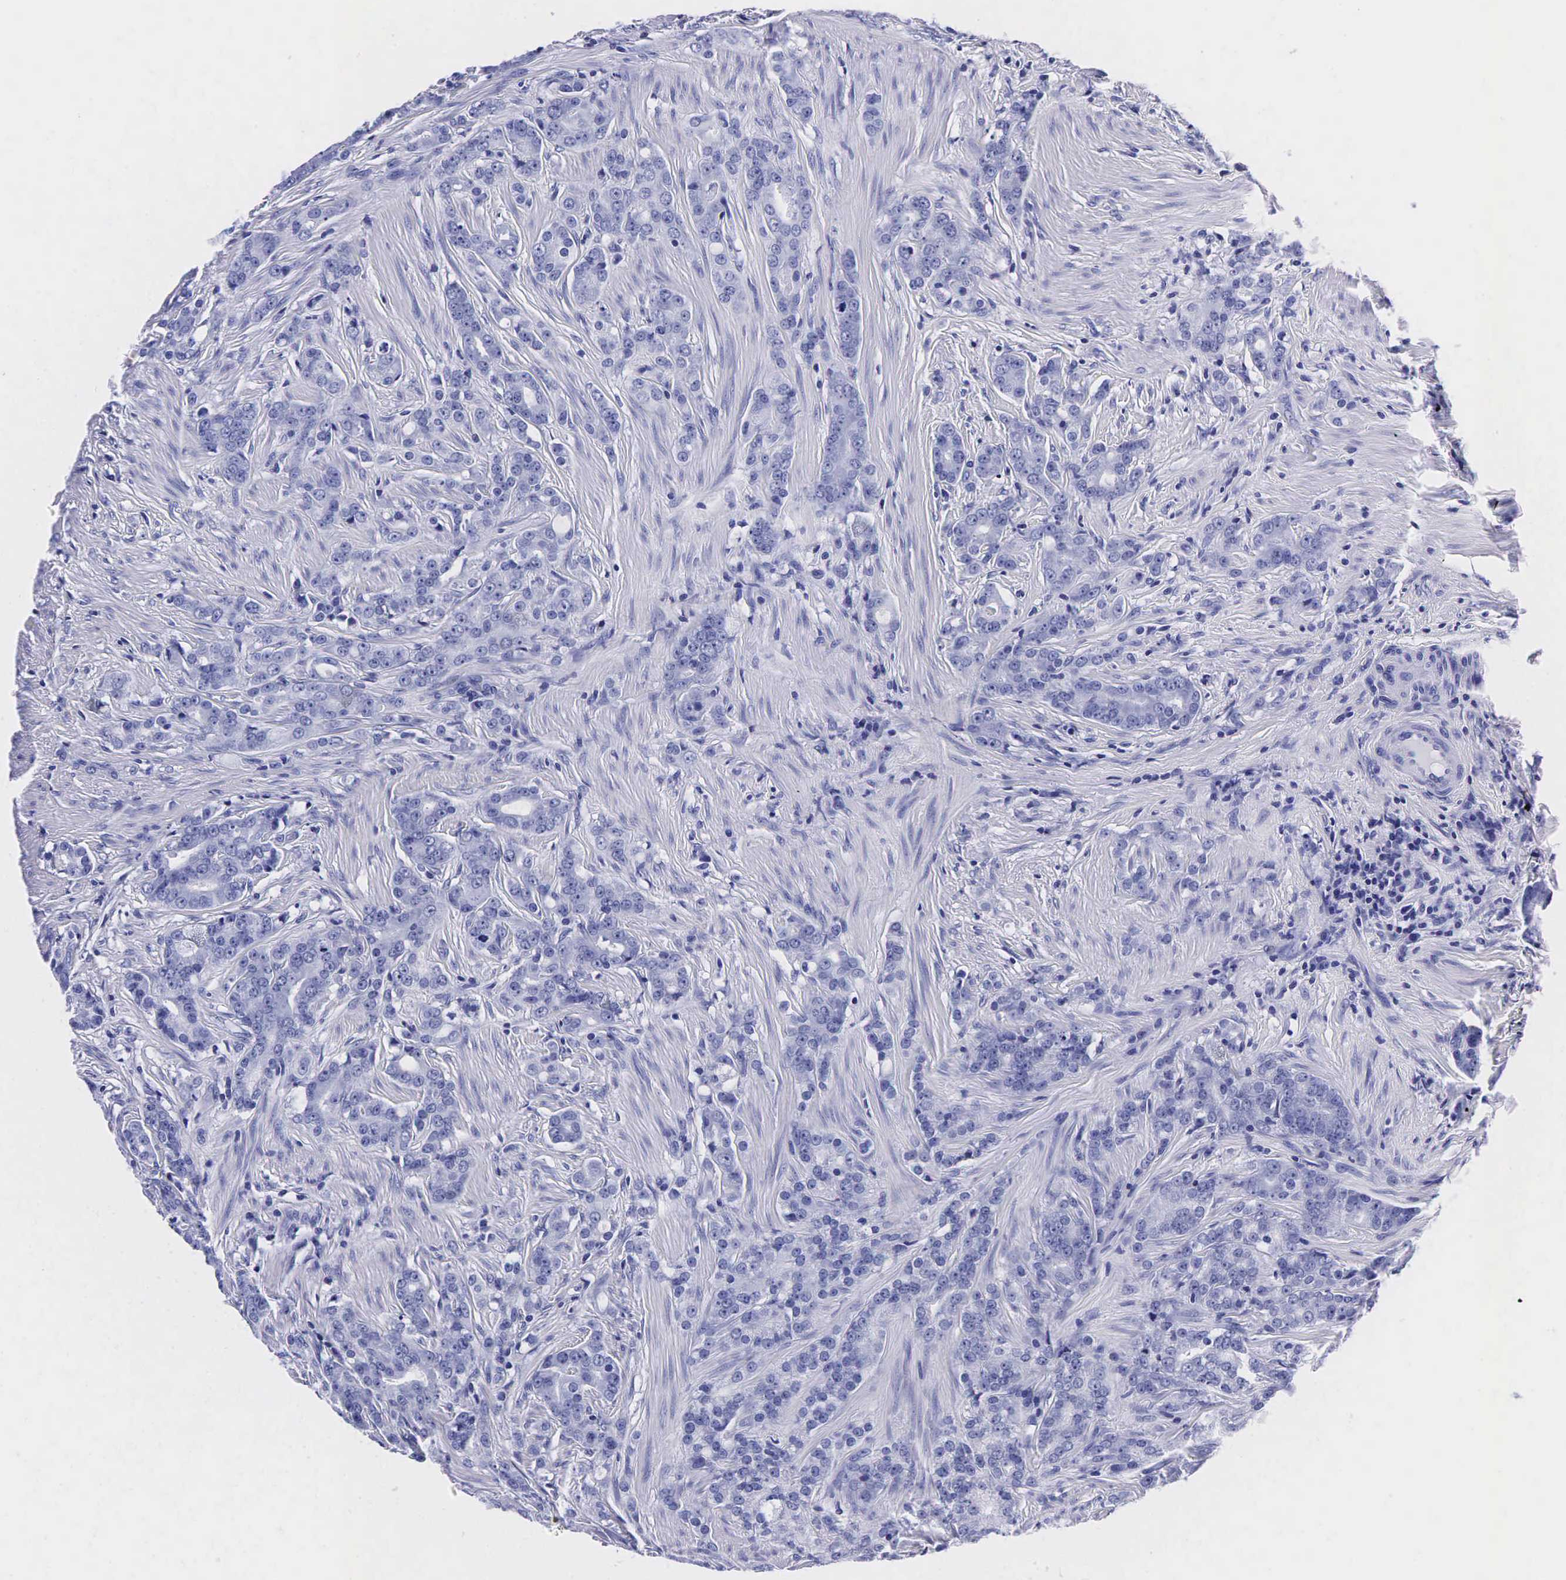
{"staining": {"intensity": "negative", "quantity": "none", "location": "none"}, "tissue": "prostate cancer", "cell_type": "Tumor cells", "image_type": "cancer", "snomed": [{"axis": "morphology", "description": "Adenocarcinoma, Medium grade"}, {"axis": "topography", "description": "Prostate"}], "caption": "Immunohistochemistry histopathology image of human prostate adenocarcinoma (medium-grade) stained for a protein (brown), which displays no expression in tumor cells.", "gene": "TG", "patient": {"sex": "male", "age": 59}}